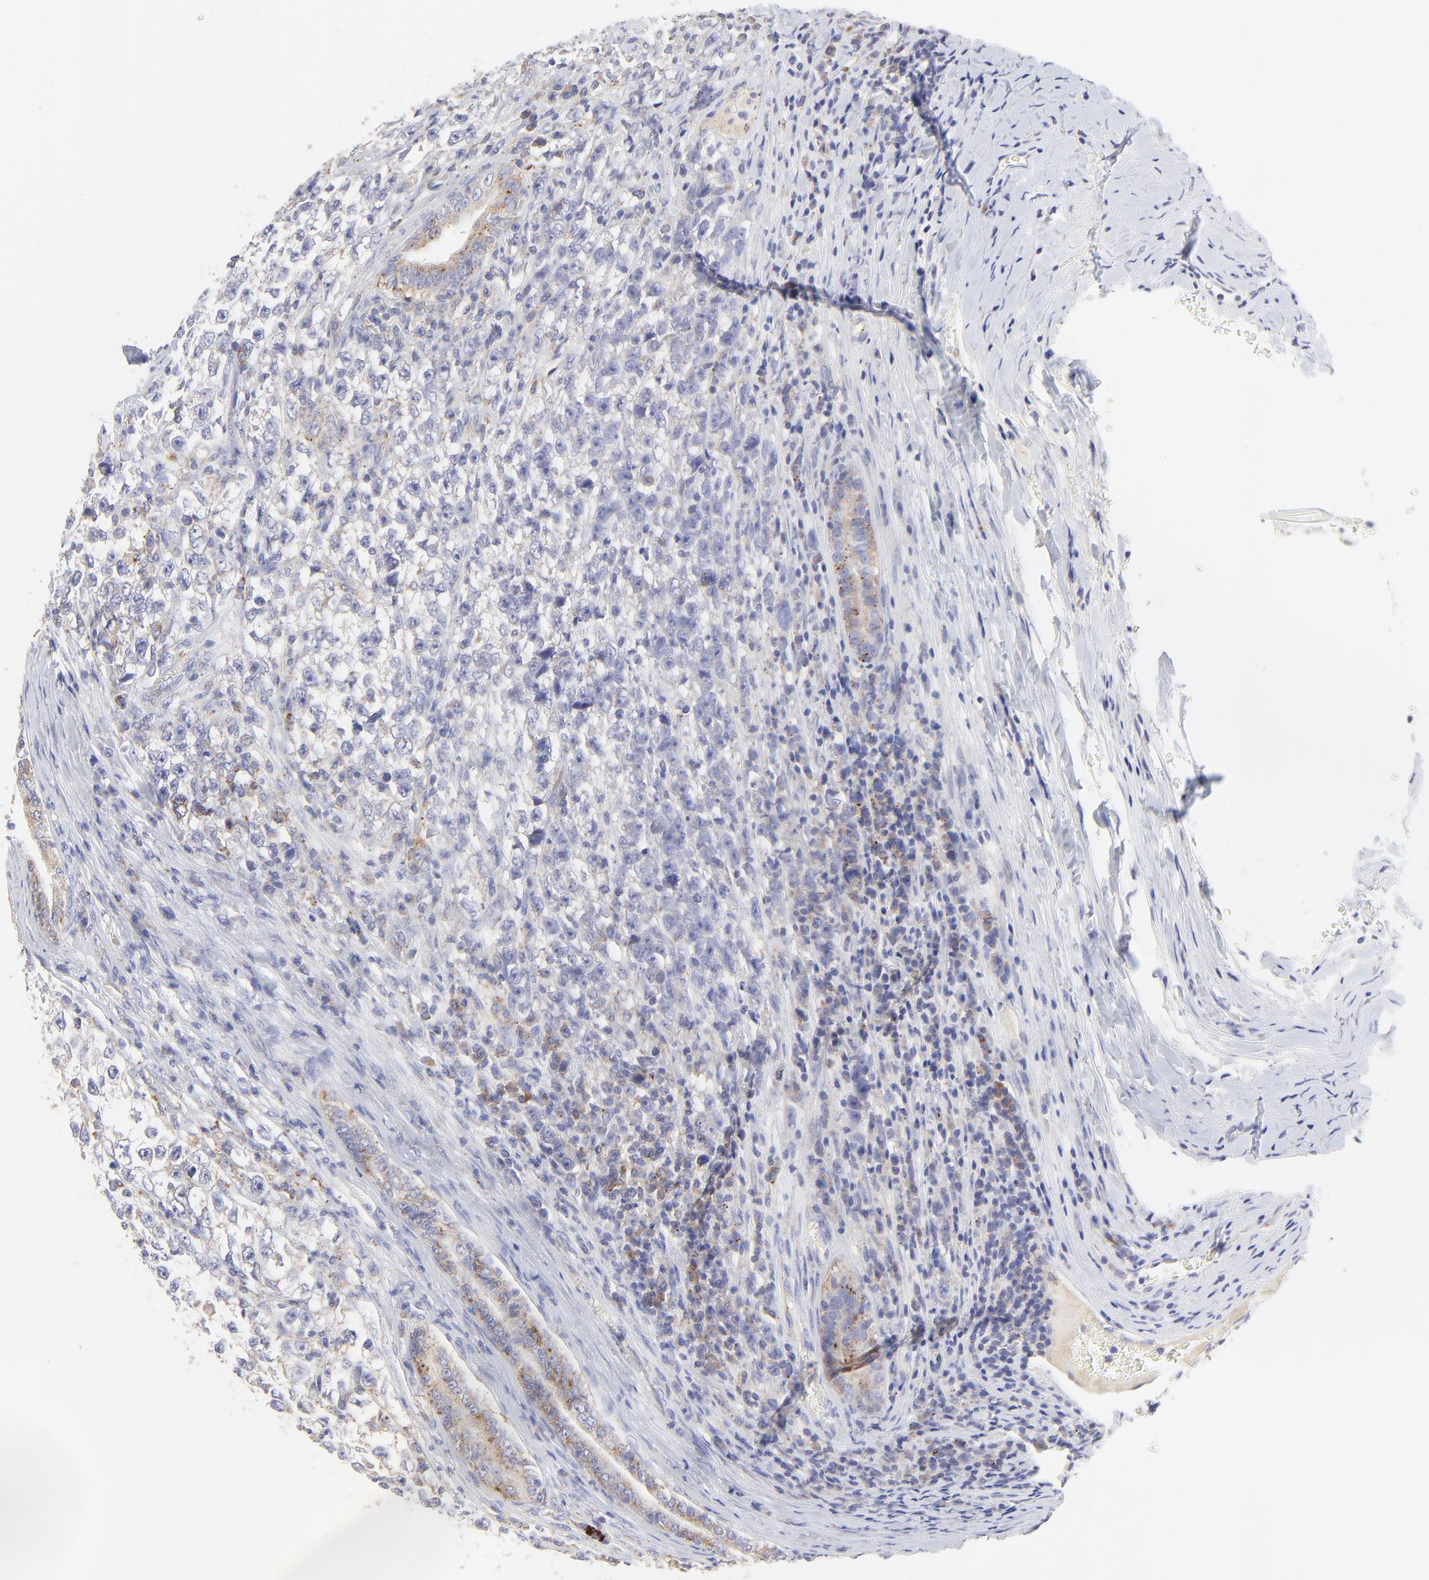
{"staining": {"intensity": "negative", "quantity": "none", "location": "none"}, "tissue": "testis cancer", "cell_type": "Tumor cells", "image_type": "cancer", "snomed": [{"axis": "morphology", "description": "Seminoma, NOS"}, {"axis": "morphology", "description": "Carcinoma, Embryonal, NOS"}, {"axis": "topography", "description": "Testis"}], "caption": "Immunohistochemistry photomicrograph of neoplastic tissue: human testis cancer stained with DAB exhibits no significant protein expression in tumor cells.", "gene": "LHFPL1", "patient": {"sex": "male", "age": 30}}